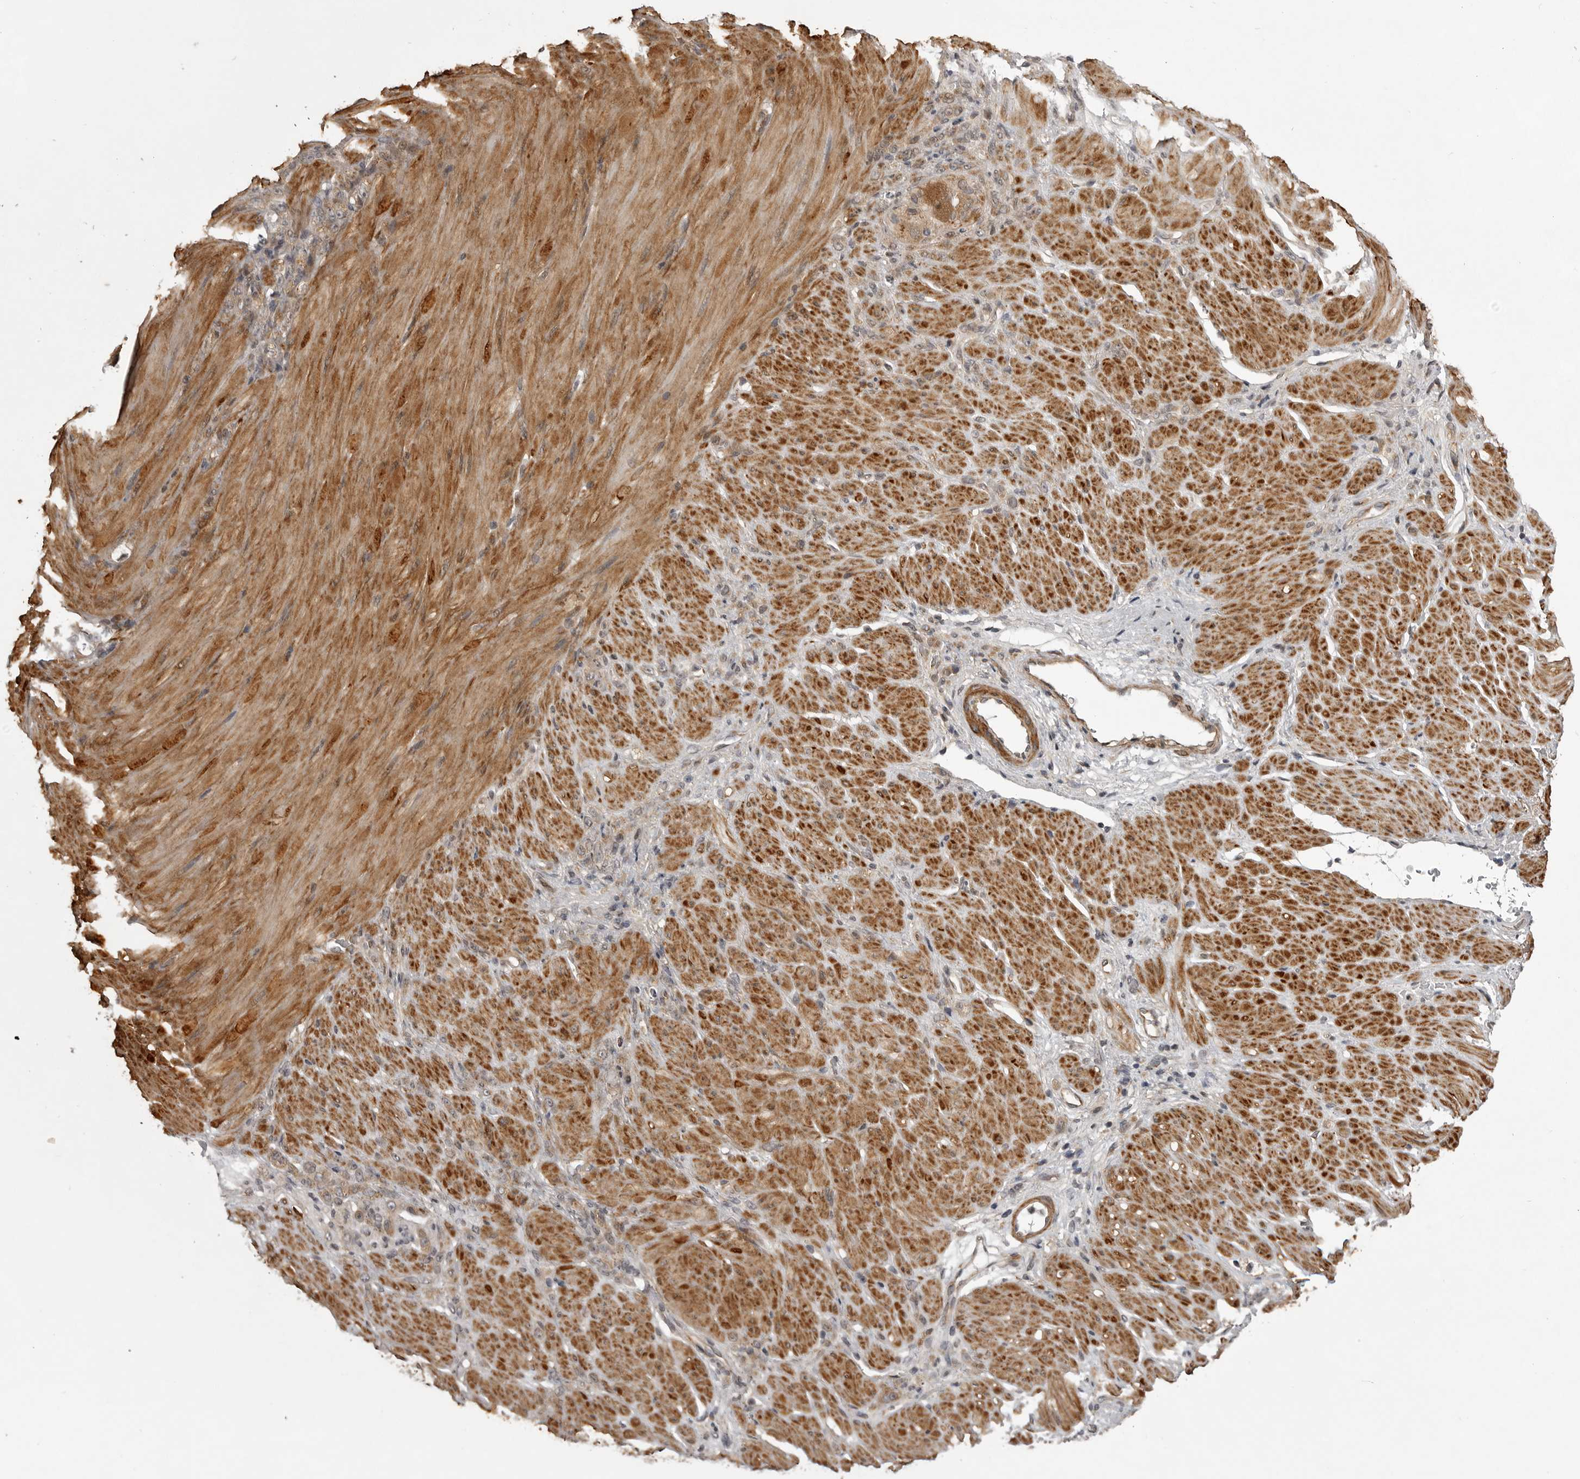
{"staining": {"intensity": "weak", "quantity": ">75%", "location": "cytoplasmic/membranous"}, "tissue": "stomach cancer", "cell_type": "Tumor cells", "image_type": "cancer", "snomed": [{"axis": "morphology", "description": "Normal tissue, NOS"}, {"axis": "morphology", "description": "Adenocarcinoma, NOS"}, {"axis": "topography", "description": "Stomach"}], "caption": "Stomach cancer (adenocarcinoma) tissue displays weak cytoplasmic/membranous positivity in about >75% of tumor cells, visualized by immunohistochemistry.", "gene": "SNX16", "patient": {"sex": "male", "age": 82}}